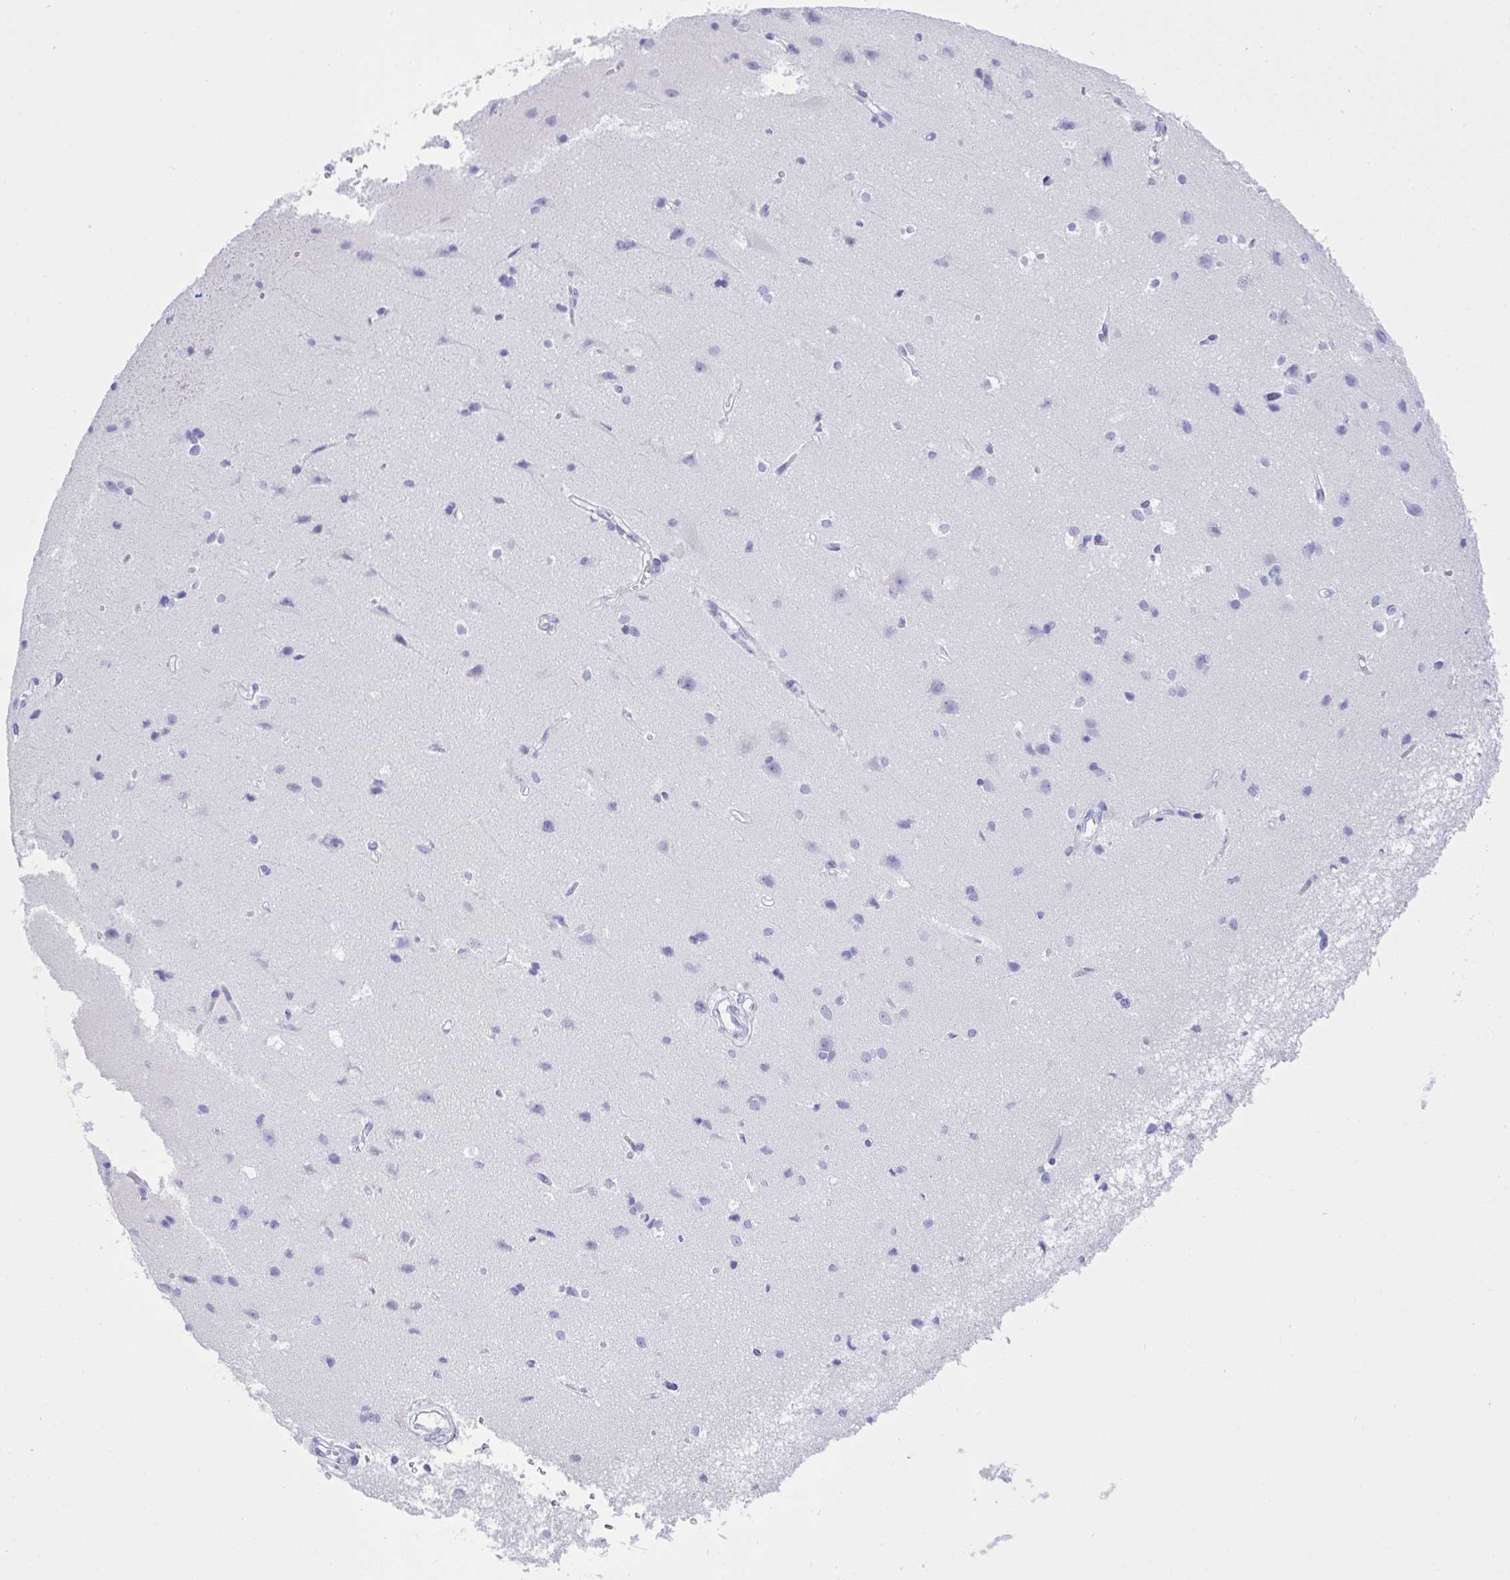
{"staining": {"intensity": "negative", "quantity": "none", "location": "none"}, "tissue": "cerebral cortex", "cell_type": "Endothelial cells", "image_type": "normal", "snomed": [{"axis": "morphology", "description": "Normal tissue, NOS"}, {"axis": "topography", "description": "Cerebral cortex"}], "caption": "This is a micrograph of immunohistochemistry (IHC) staining of unremarkable cerebral cortex, which shows no positivity in endothelial cells.", "gene": "AKR1D1", "patient": {"sex": "male", "age": 37}}